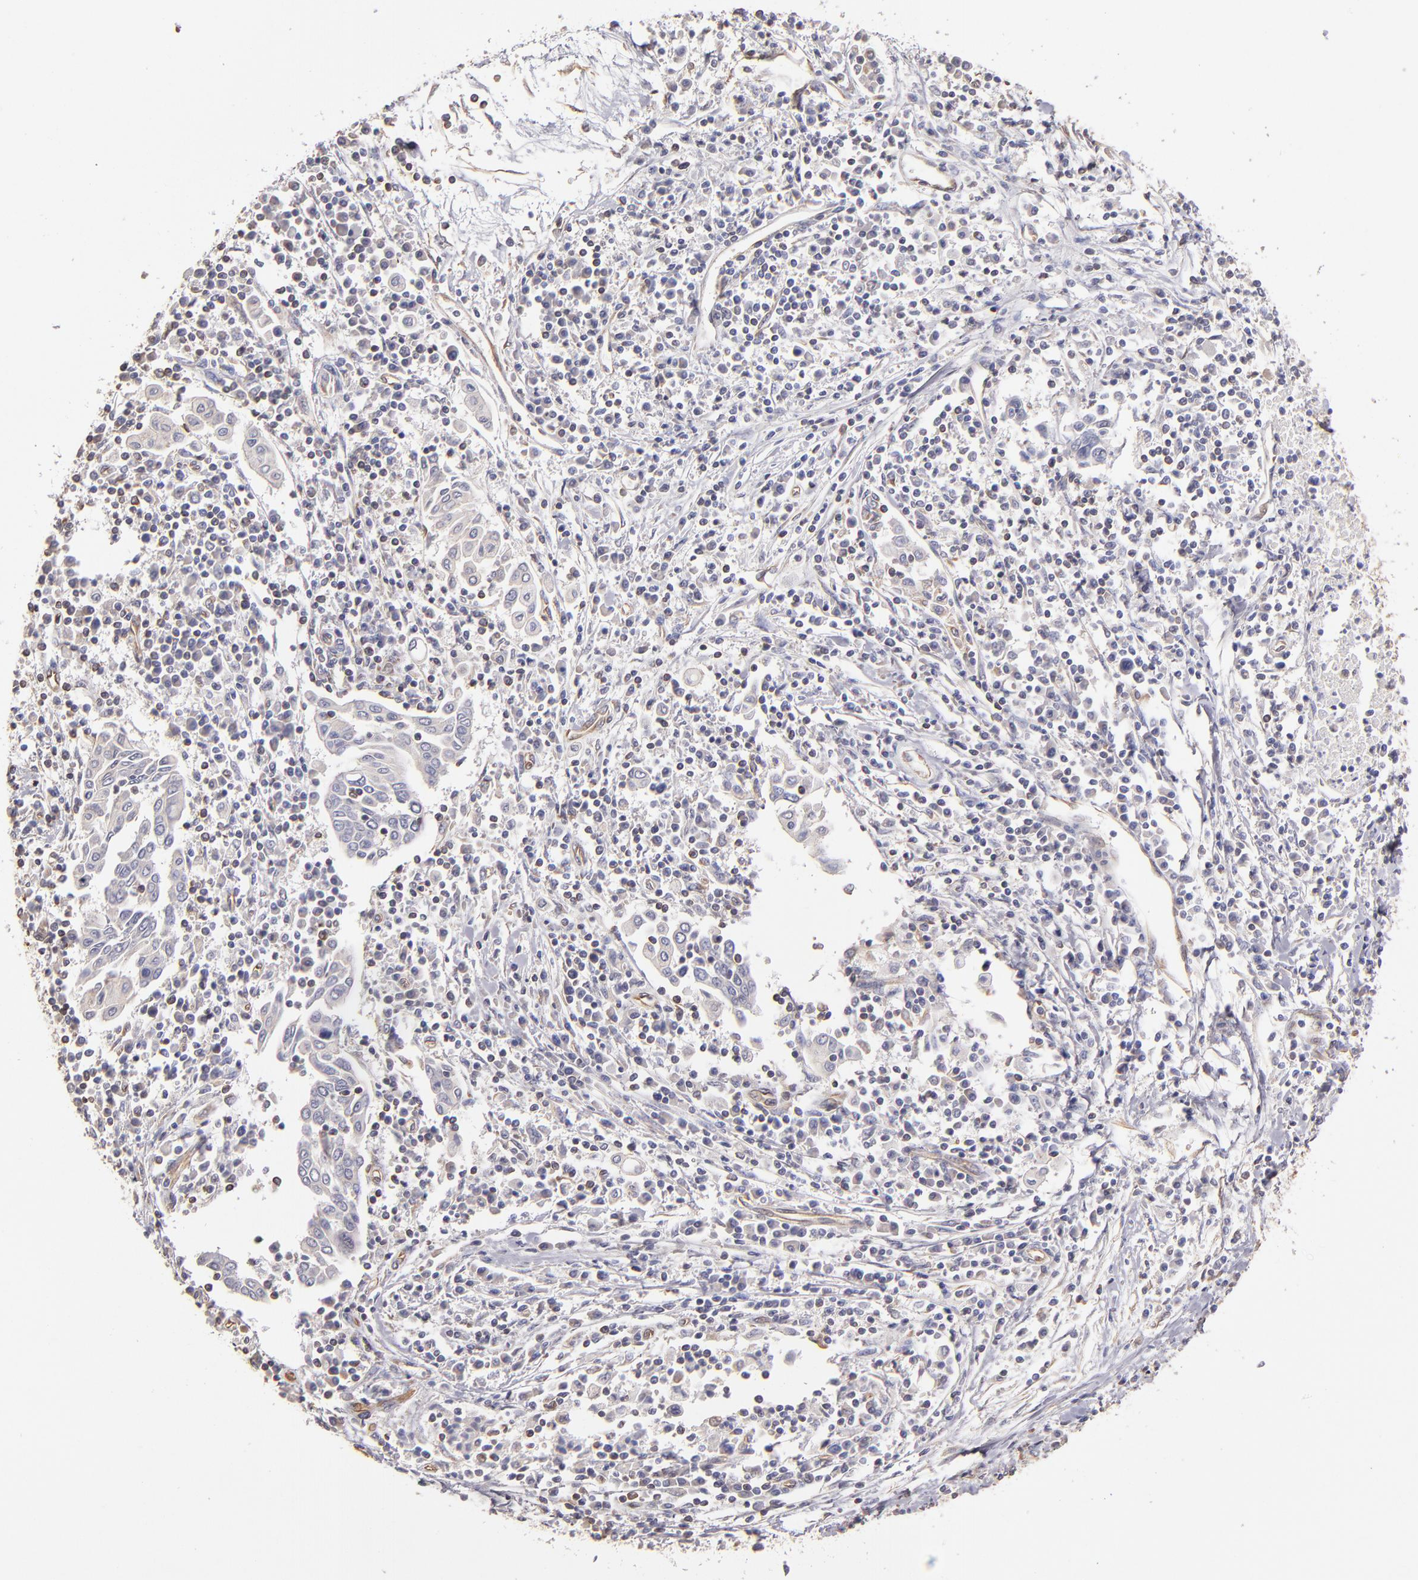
{"staining": {"intensity": "negative", "quantity": "none", "location": "none"}, "tissue": "cervical cancer", "cell_type": "Tumor cells", "image_type": "cancer", "snomed": [{"axis": "morphology", "description": "Squamous cell carcinoma, NOS"}, {"axis": "topography", "description": "Cervix"}], "caption": "Cervical cancer stained for a protein using immunohistochemistry (IHC) displays no staining tumor cells.", "gene": "ABCC1", "patient": {"sex": "female", "age": 40}}